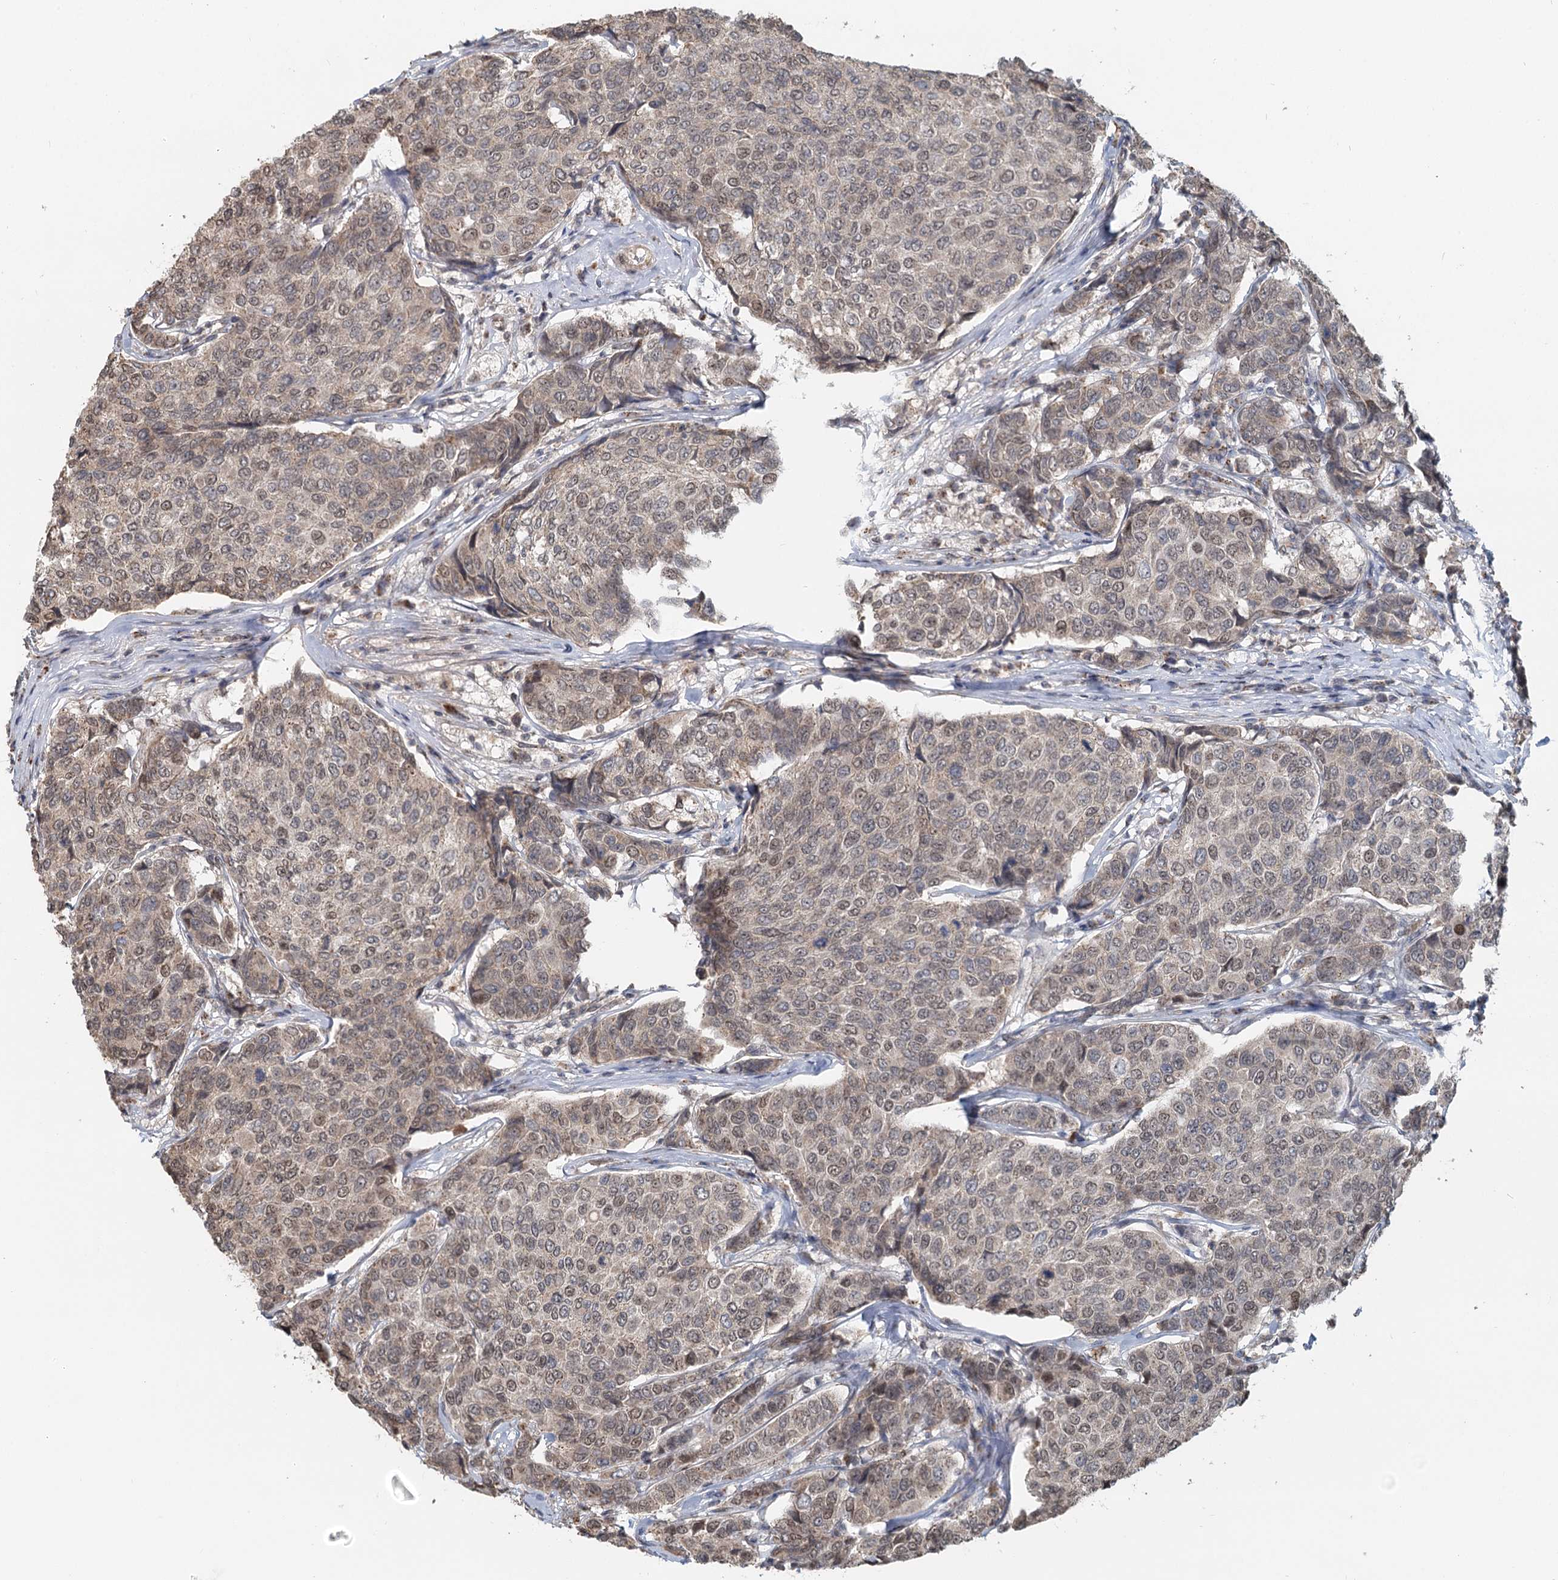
{"staining": {"intensity": "weak", "quantity": "<25%", "location": "nuclear"}, "tissue": "breast cancer", "cell_type": "Tumor cells", "image_type": "cancer", "snomed": [{"axis": "morphology", "description": "Duct carcinoma"}, {"axis": "topography", "description": "Breast"}], "caption": "DAB (3,3'-diaminobenzidine) immunohistochemical staining of human breast cancer demonstrates no significant expression in tumor cells. (DAB immunohistochemistry with hematoxylin counter stain).", "gene": "GPALPP1", "patient": {"sex": "female", "age": 55}}